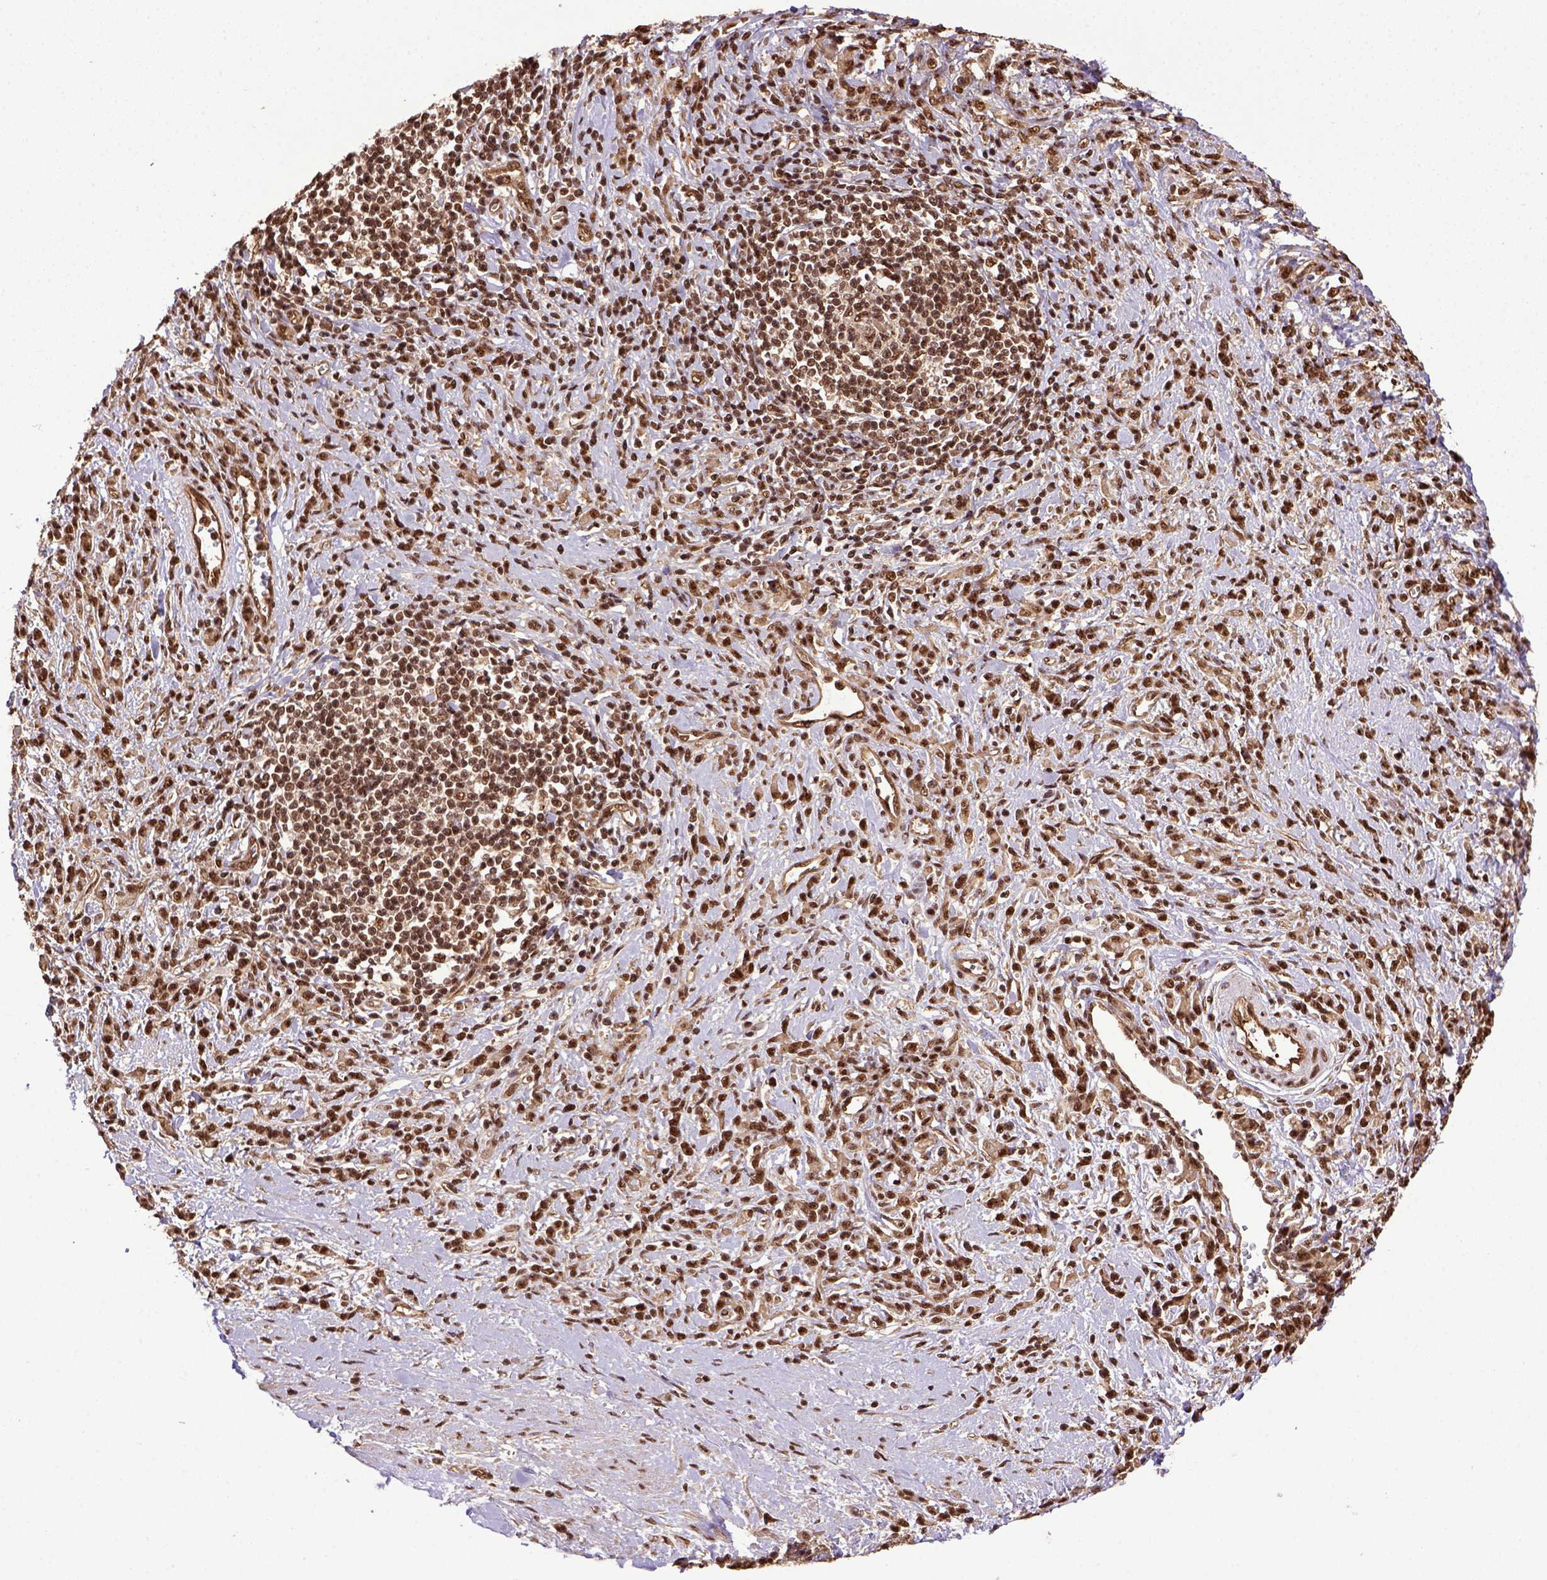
{"staining": {"intensity": "strong", "quantity": ">75%", "location": "nuclear"}, "tissue": "stomach cancer", "cell_type": "Tumor cells", "image_type": "cancer", "snomed": [{"axis": "morphology", "description": "Adenocarcinoma, NOS"}, {"axis": "topography", "description": "Stomach"}], "caption": "Immunohistochemistry (IHC) image of stomach adenocarcinoma stained for a protein (brown), which reveals high levels of strong nuclear staining in approximately >75% of tumor cells.", "gene": "PPIG", "patient": {"sex": "female", "age": 57}}